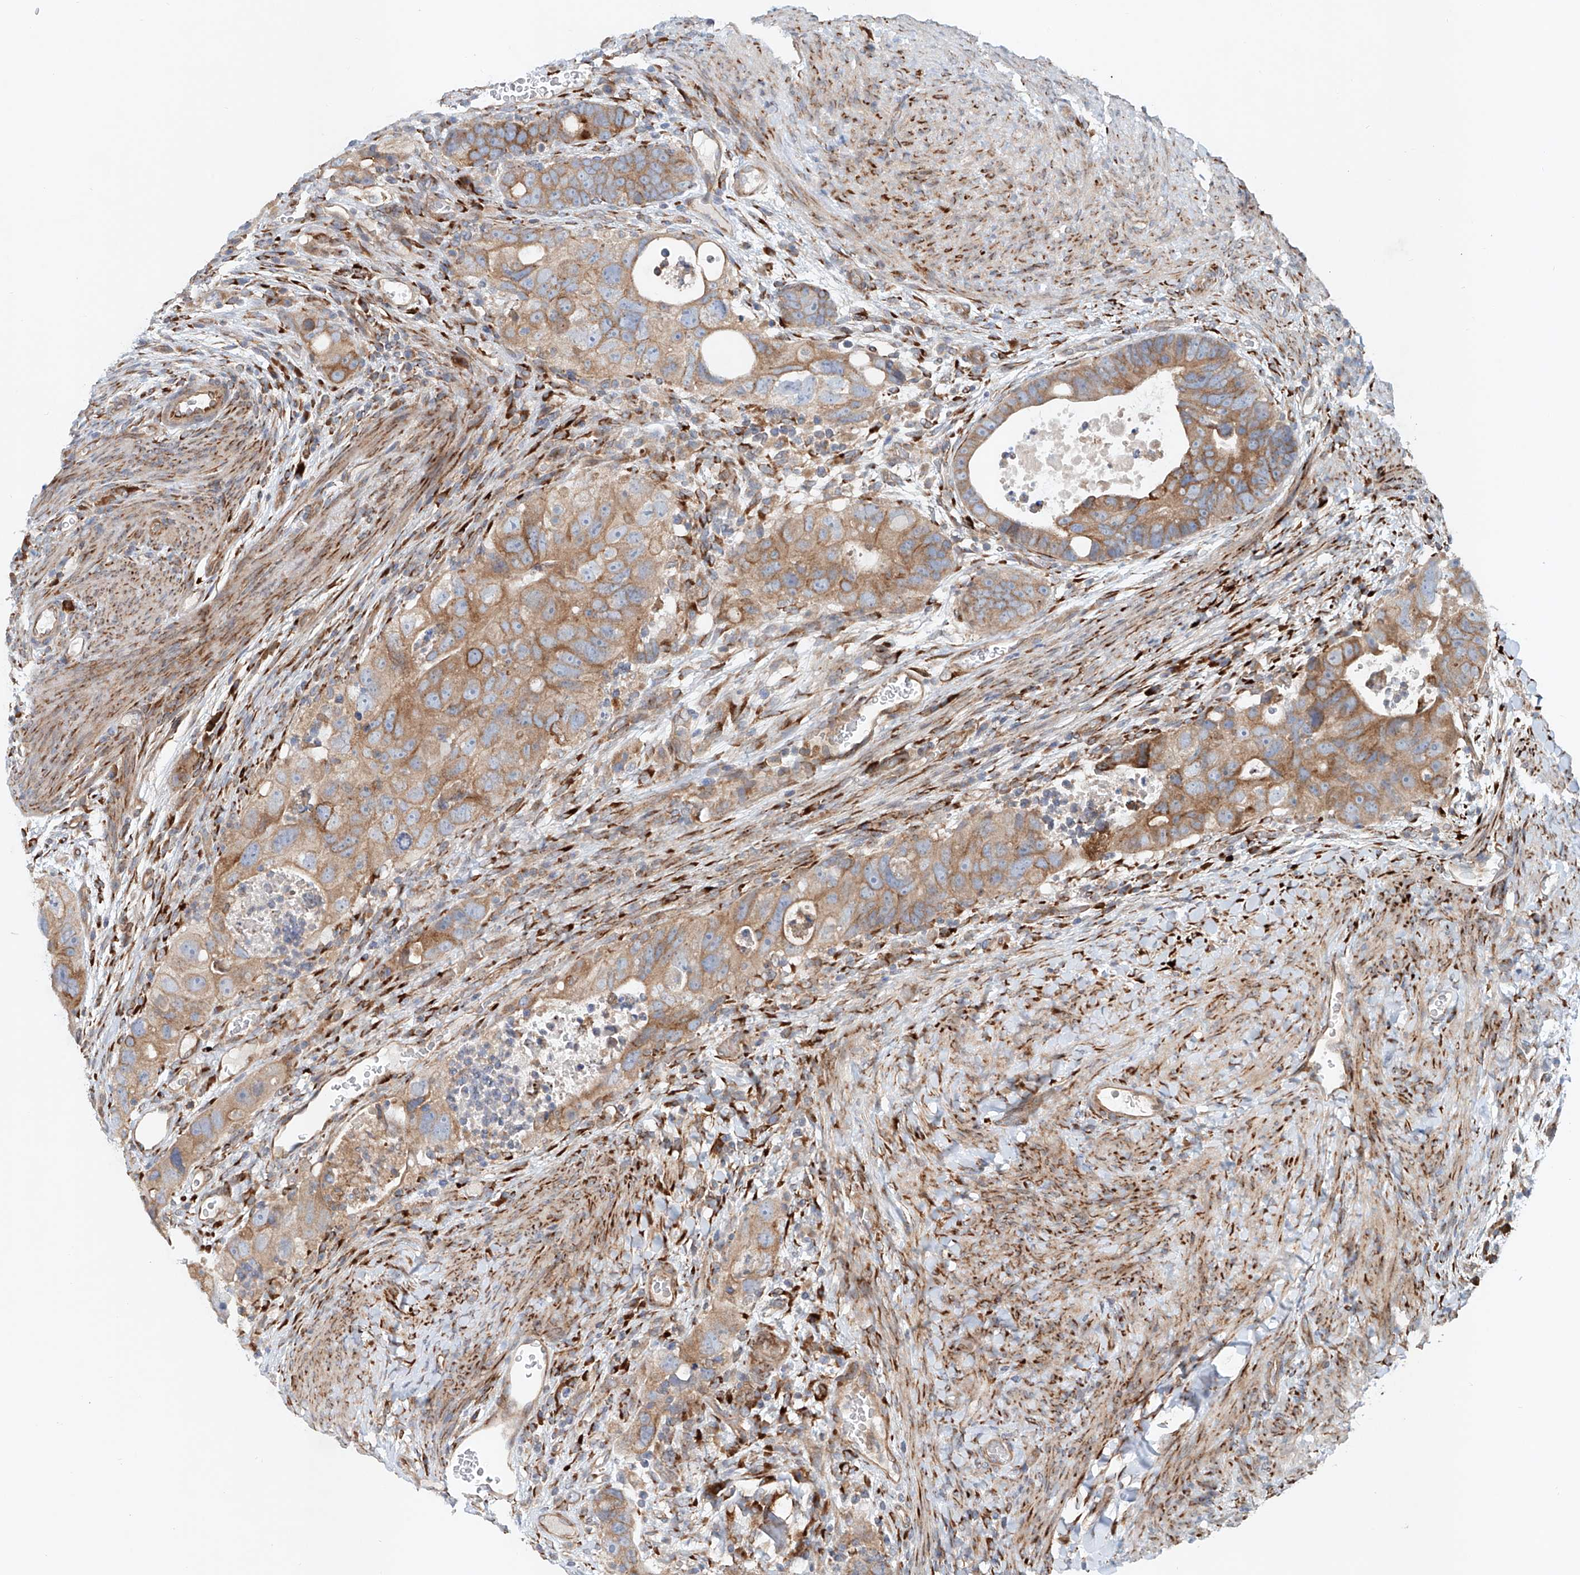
{"staining": {"intensity": "moderate", "quantity": ">75%", "location": "cytoplasmic/membranous"}, "tissue": "colorectal cancer", "cell_type": "Tumor cells", "image_type": "cancer", "snomed": [{"axis": "morphology", "description": "Adenocarcinoma, NOS"}, {"axis": "topography", "description": "Rectum"}], "caption": "Tumor cells display moderate cytoplasmic/membranous positivity in about >75% of cells in adenocarcinoma (colorectal).", "gene": "SNAP29", "patient": {"sex": "male", "age": 59}}